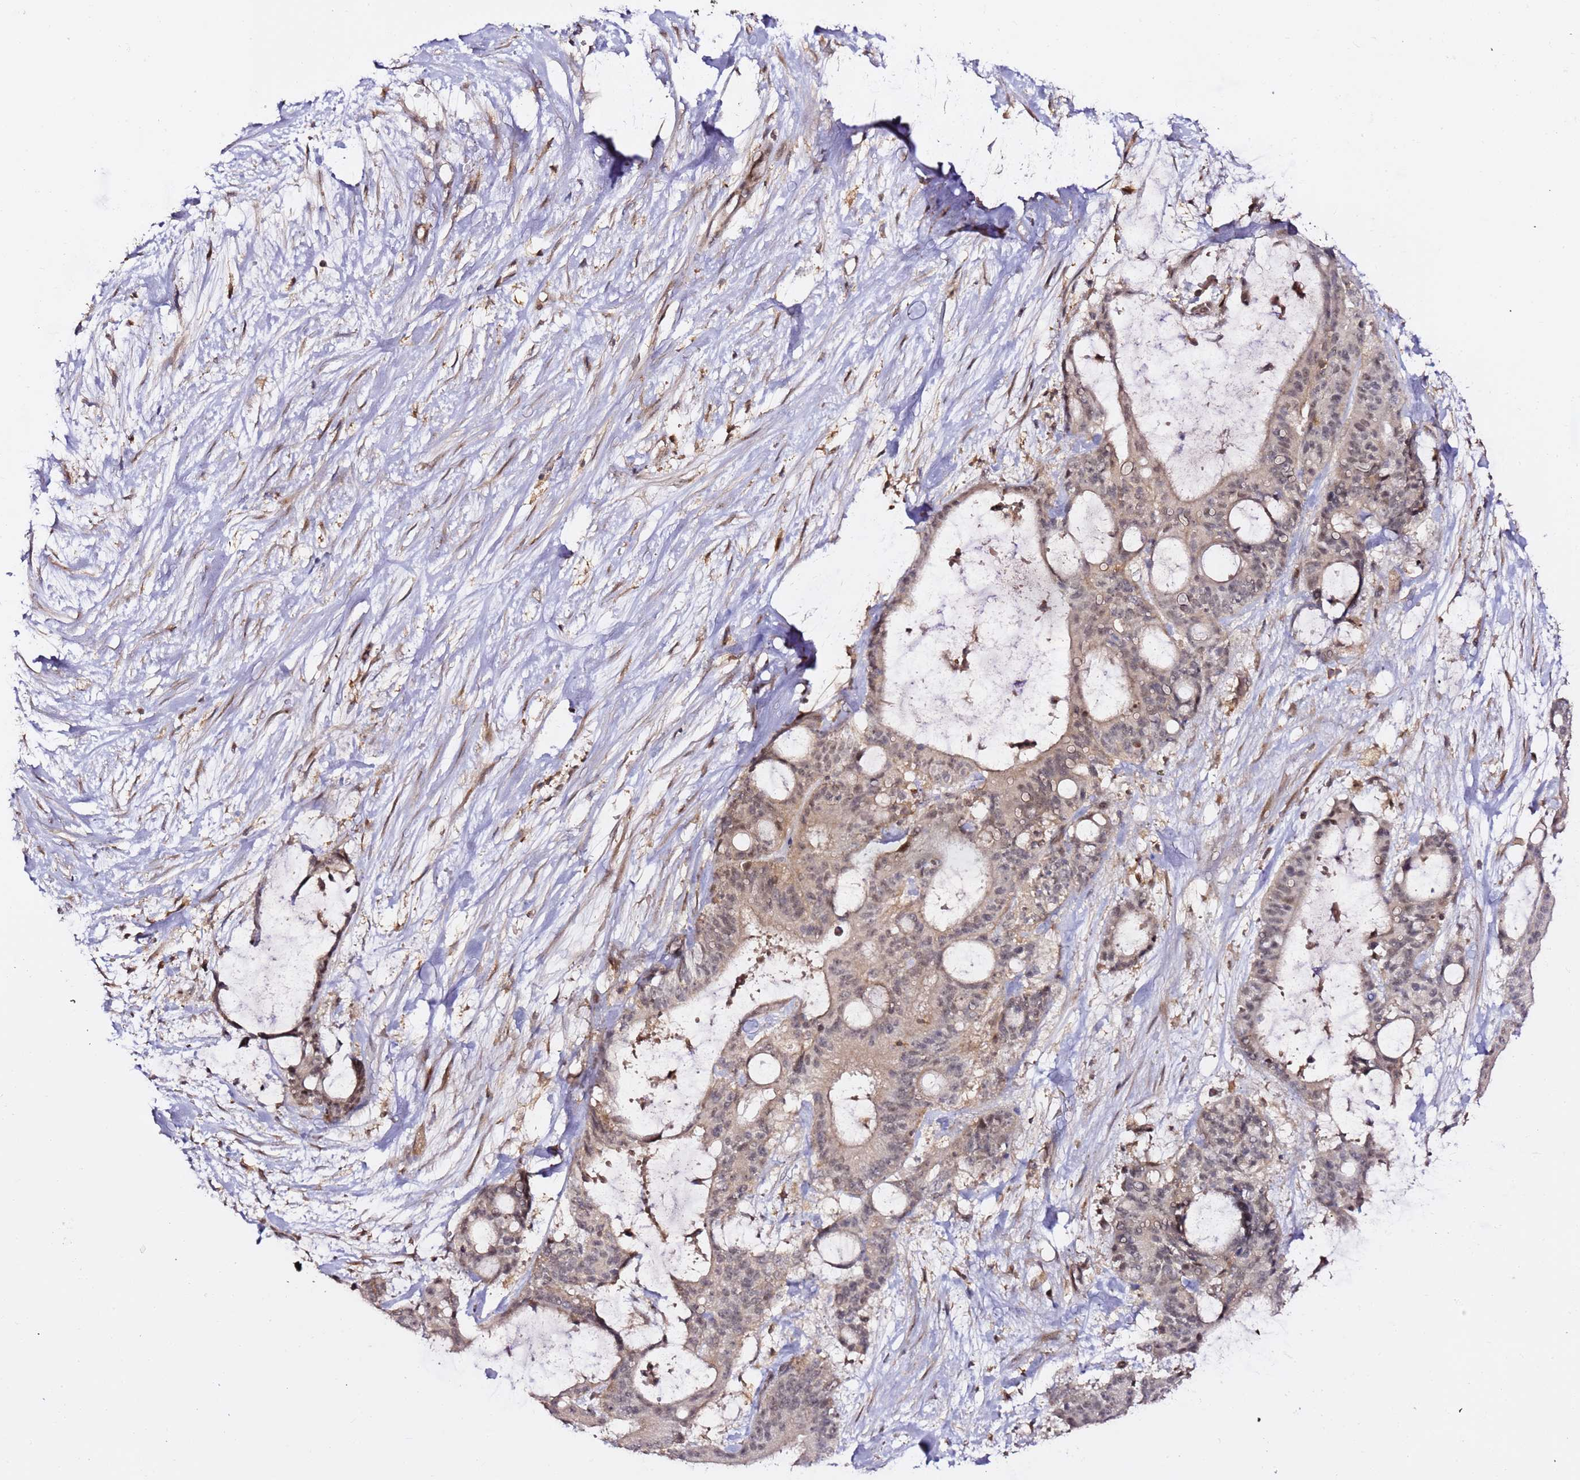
{"staining": {"intensity": "weak", "quantity": ">75%", "location": "nuclear"}, "tissue": "liver cancer", "cell_type": "Tumor cells", "image_type": "cancer", "snomed": [{"axis": "morphology", "description": "Normal tissue, NOS"}, {"axis": "morphology", "description": "Cholangiocarcinoma"}, {"axis": "topography", "description": "Liver"}, {"axis": "topography", "description": "Peripheral nerve tissue"}], "caption": "This photomicrograph demonstrates immunohistochemistry (IHC) staining of cholangiocarcinoma (liver), with low weak nuclear staining in about >75% of tumor cells.", "gene": "OR5V1", "patient": {"sex": "female", "age": 73}}